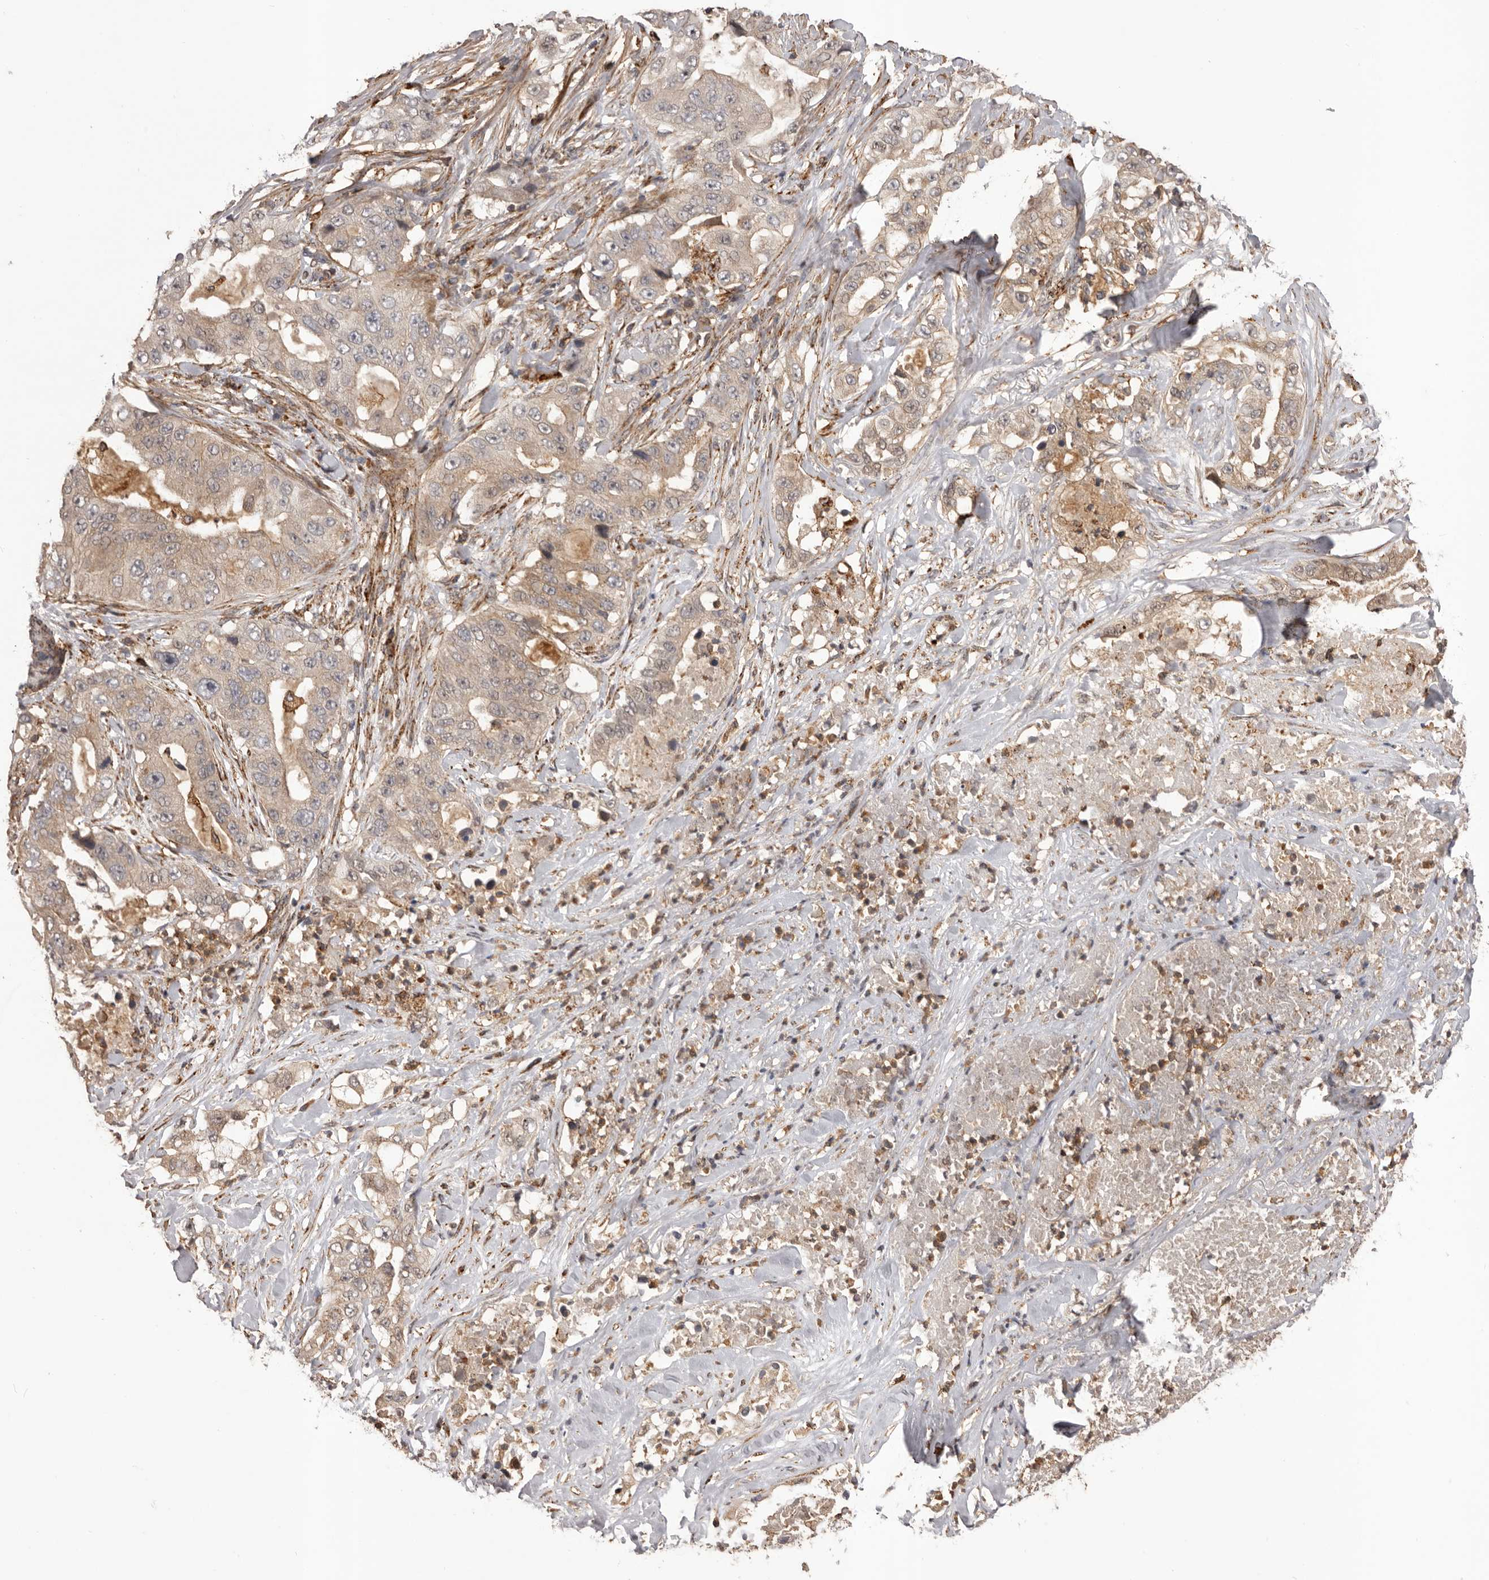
{"staining": {"intensity": "weak", "quantity": "25%-75%", "location": "cytoplasmic/membranous"}, "tissue": "lung cancer", "cell_type": "Tumor cells", "image_type": "cancer", "snomed": [{"axis": "morphology", "description": "Adenocarcinoma, NOS"}, {"axis": "topography", "description": "Lung"}], "caption": "A histopathology image of lung cancer stained for a protein demonstrates weak cytoplasmic/membranous brown staining in tumor cells. Using DAB (brown) and hematoxylin (blue) stains, captured at high magnification using brightfield microscopy.", "gene": "GLIPR2", "patient": {"sex": "female", "age": 51}}